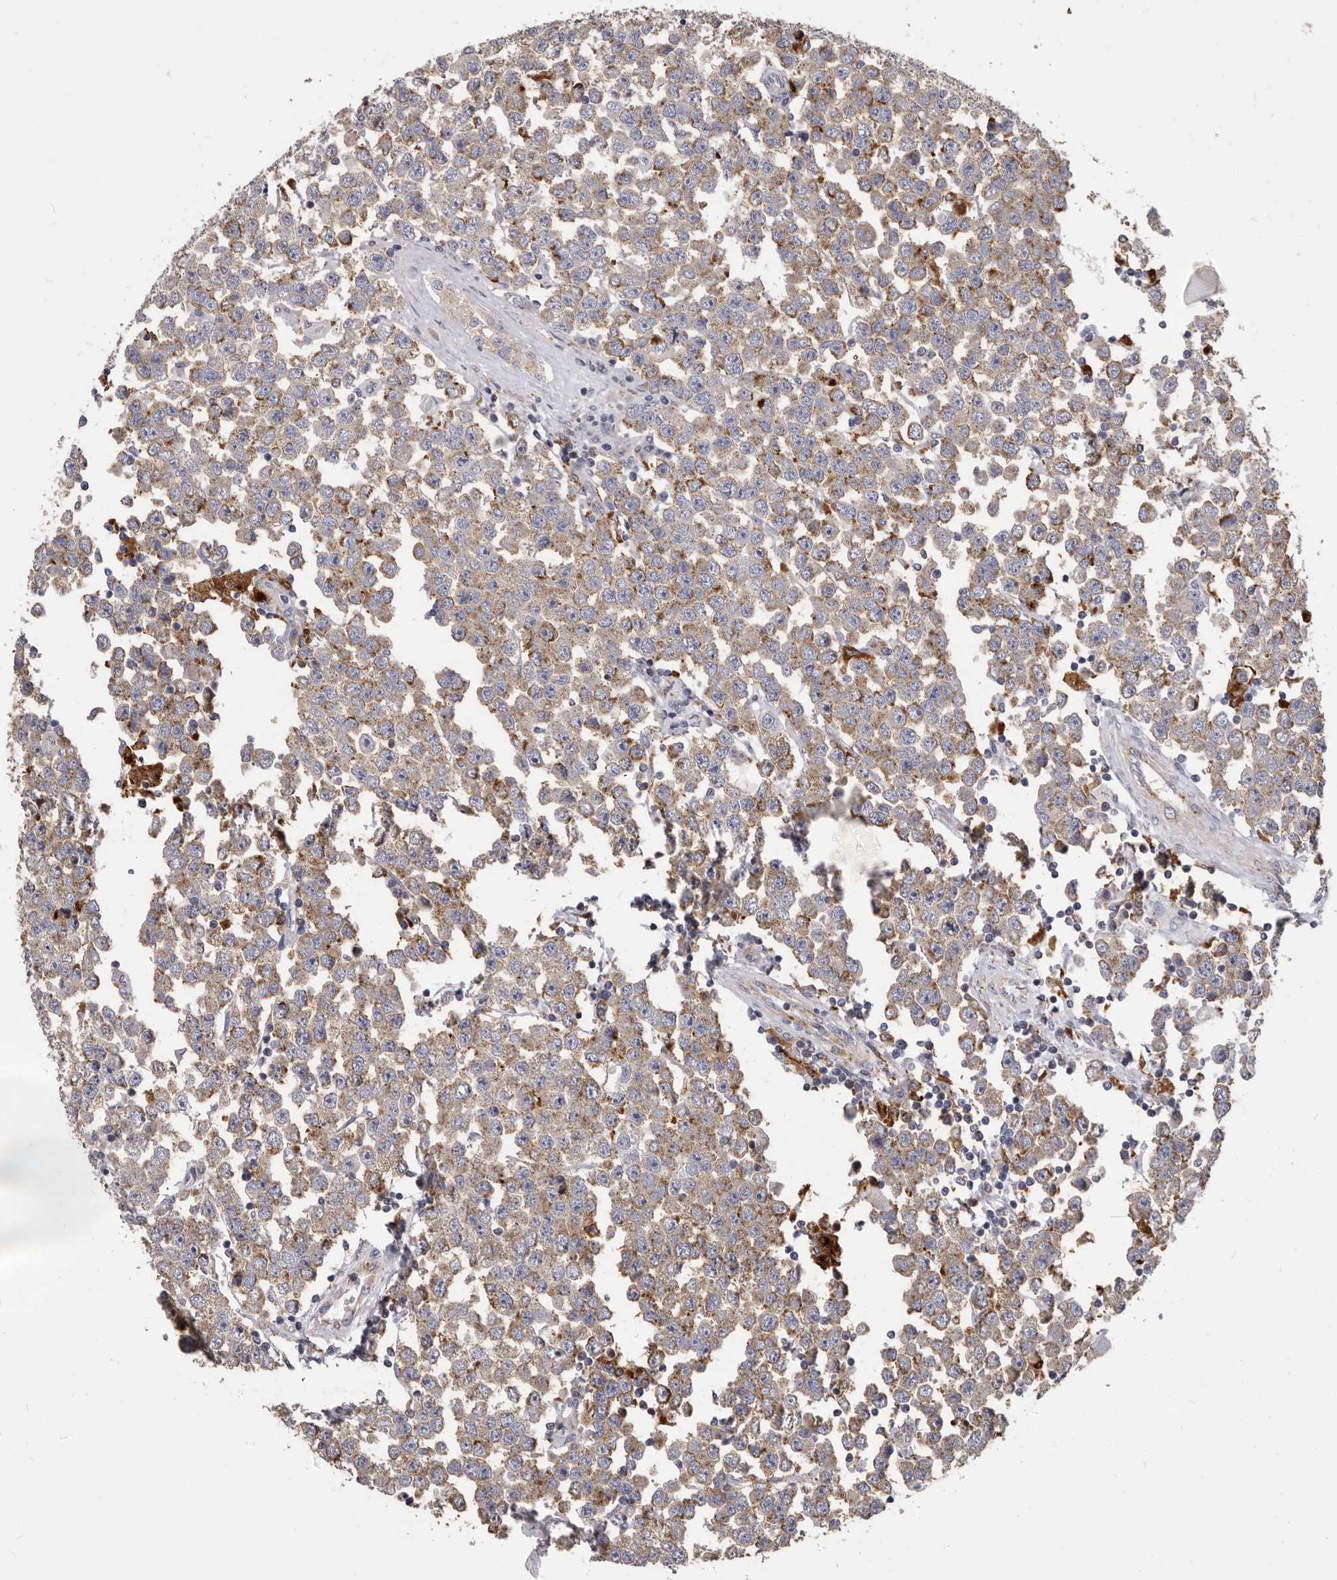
{"staining": {"intensity": "moderate", "quantity": ">75%", "location": "cytoplasmic/membranous"}, "tissue": "testis cancer", "cell_type": "Tumor cells", "image_type": "cancer", "snomed": [{"axis": "morphology", "description": "Seminoma, NOS"}, {"axis": "topography", "description": "Testis"}], "caption": "Protein staining reveals moderate cytoplasmic/membranous expression in approximately >75% of tumor cells in seminoma (testis).", "gene": "PI4K2A", "patient": {"sex": "male", "age": 28}}